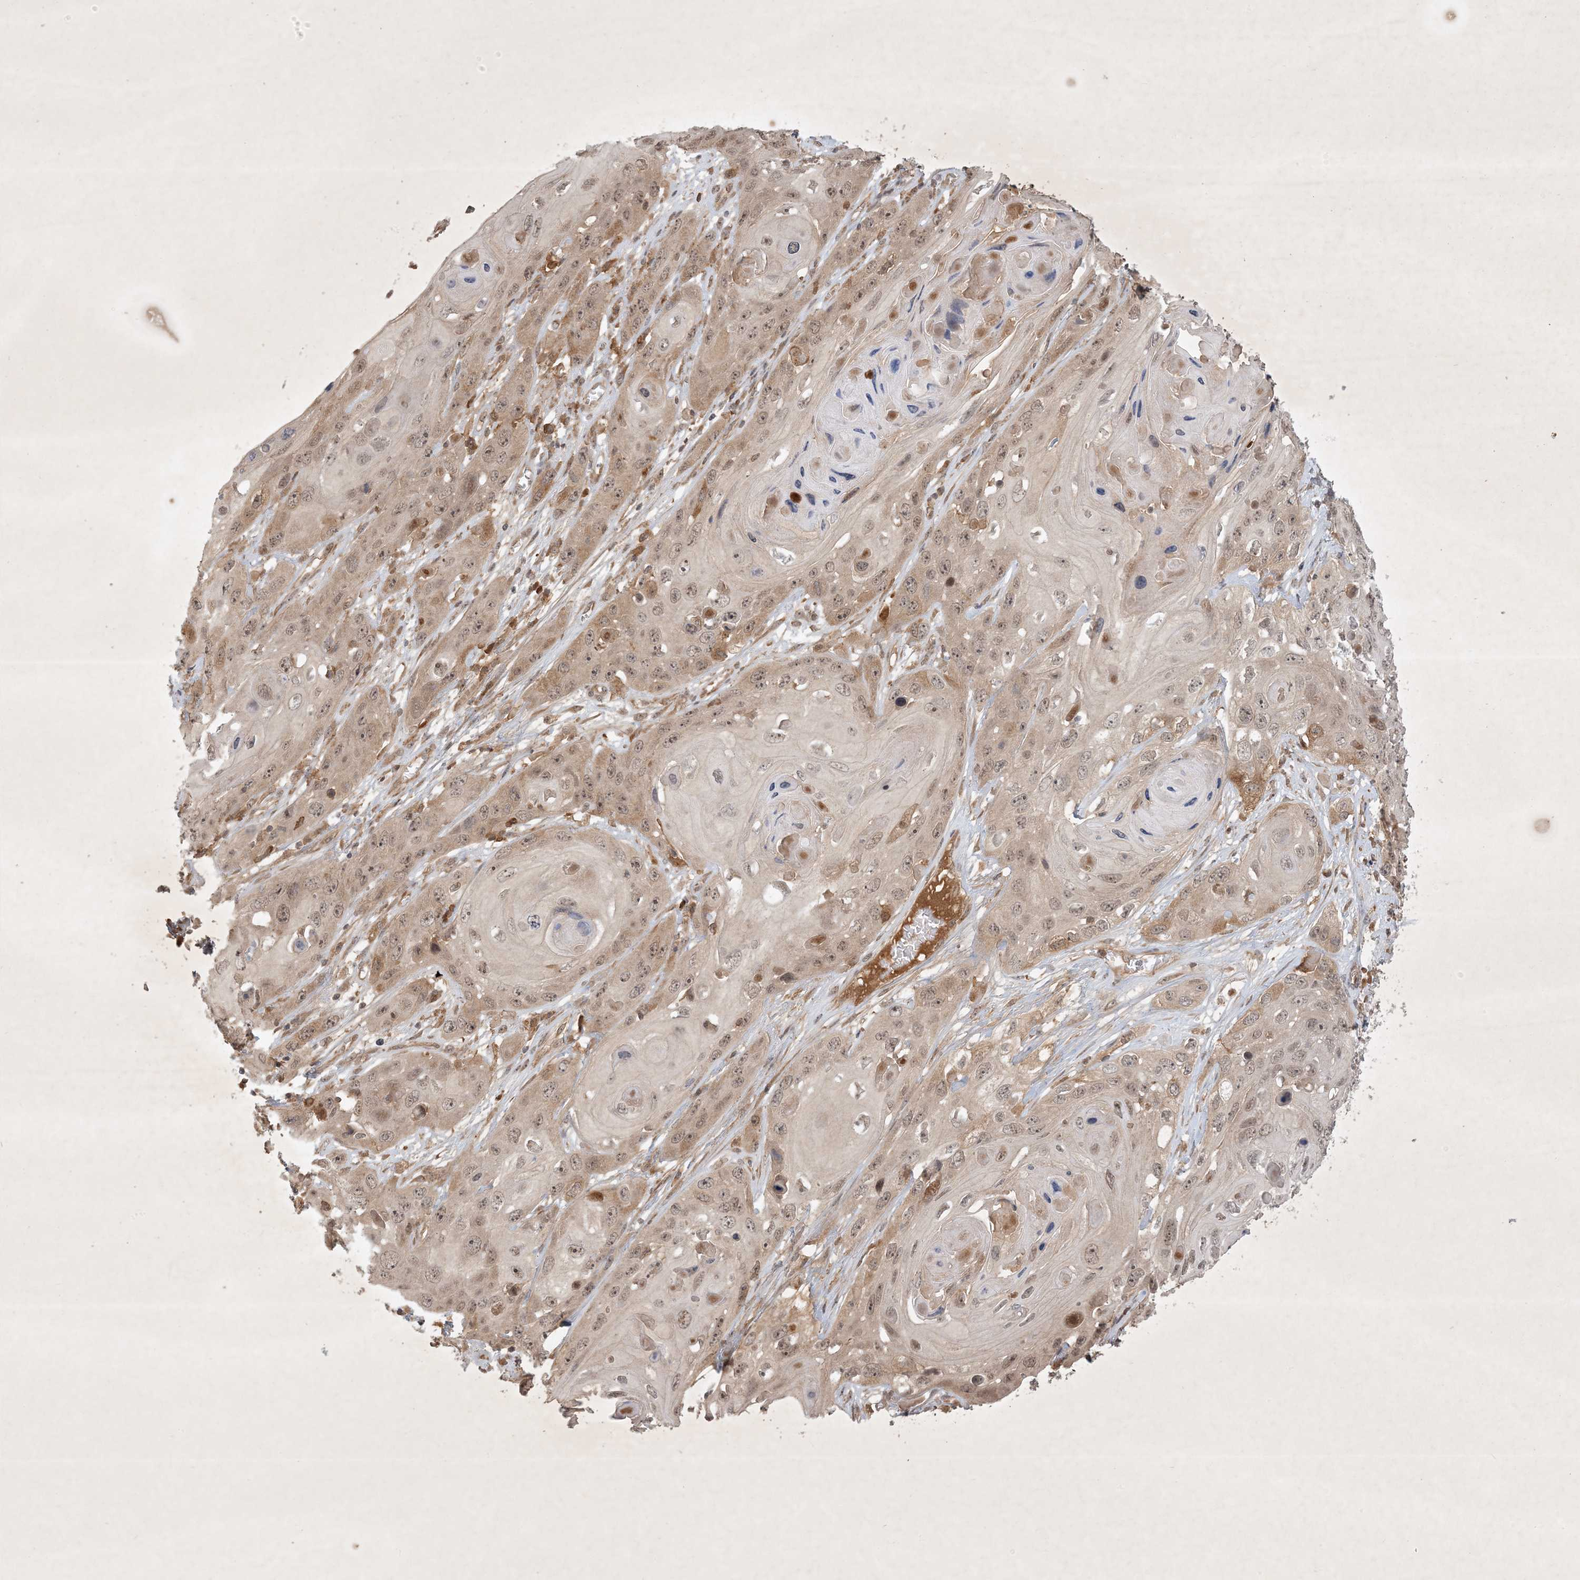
{"staining": {"intensity": "moderate", "quantity": ">75%", "location": "cytoplasmic/membranous,nuclear"}, "tissue": "skin cancer", "cell_type": "Tumor cells", "image_type": "cancer", "snomed": [{"axis": "morphology", "description": "Squamous cell carcinoma, NOS"}, {"axis": "topography", "description": "Skin"}], "caption": "Moderate cytoplasmic/membranous and nuclear staining for a protein is identified in approximately >75% of tumor cells of squamous cell carcinoma (skin) using immunohistochemistry.", "gene": "ZCCHC4", "patient": {"sex": "male", "age": 55}}